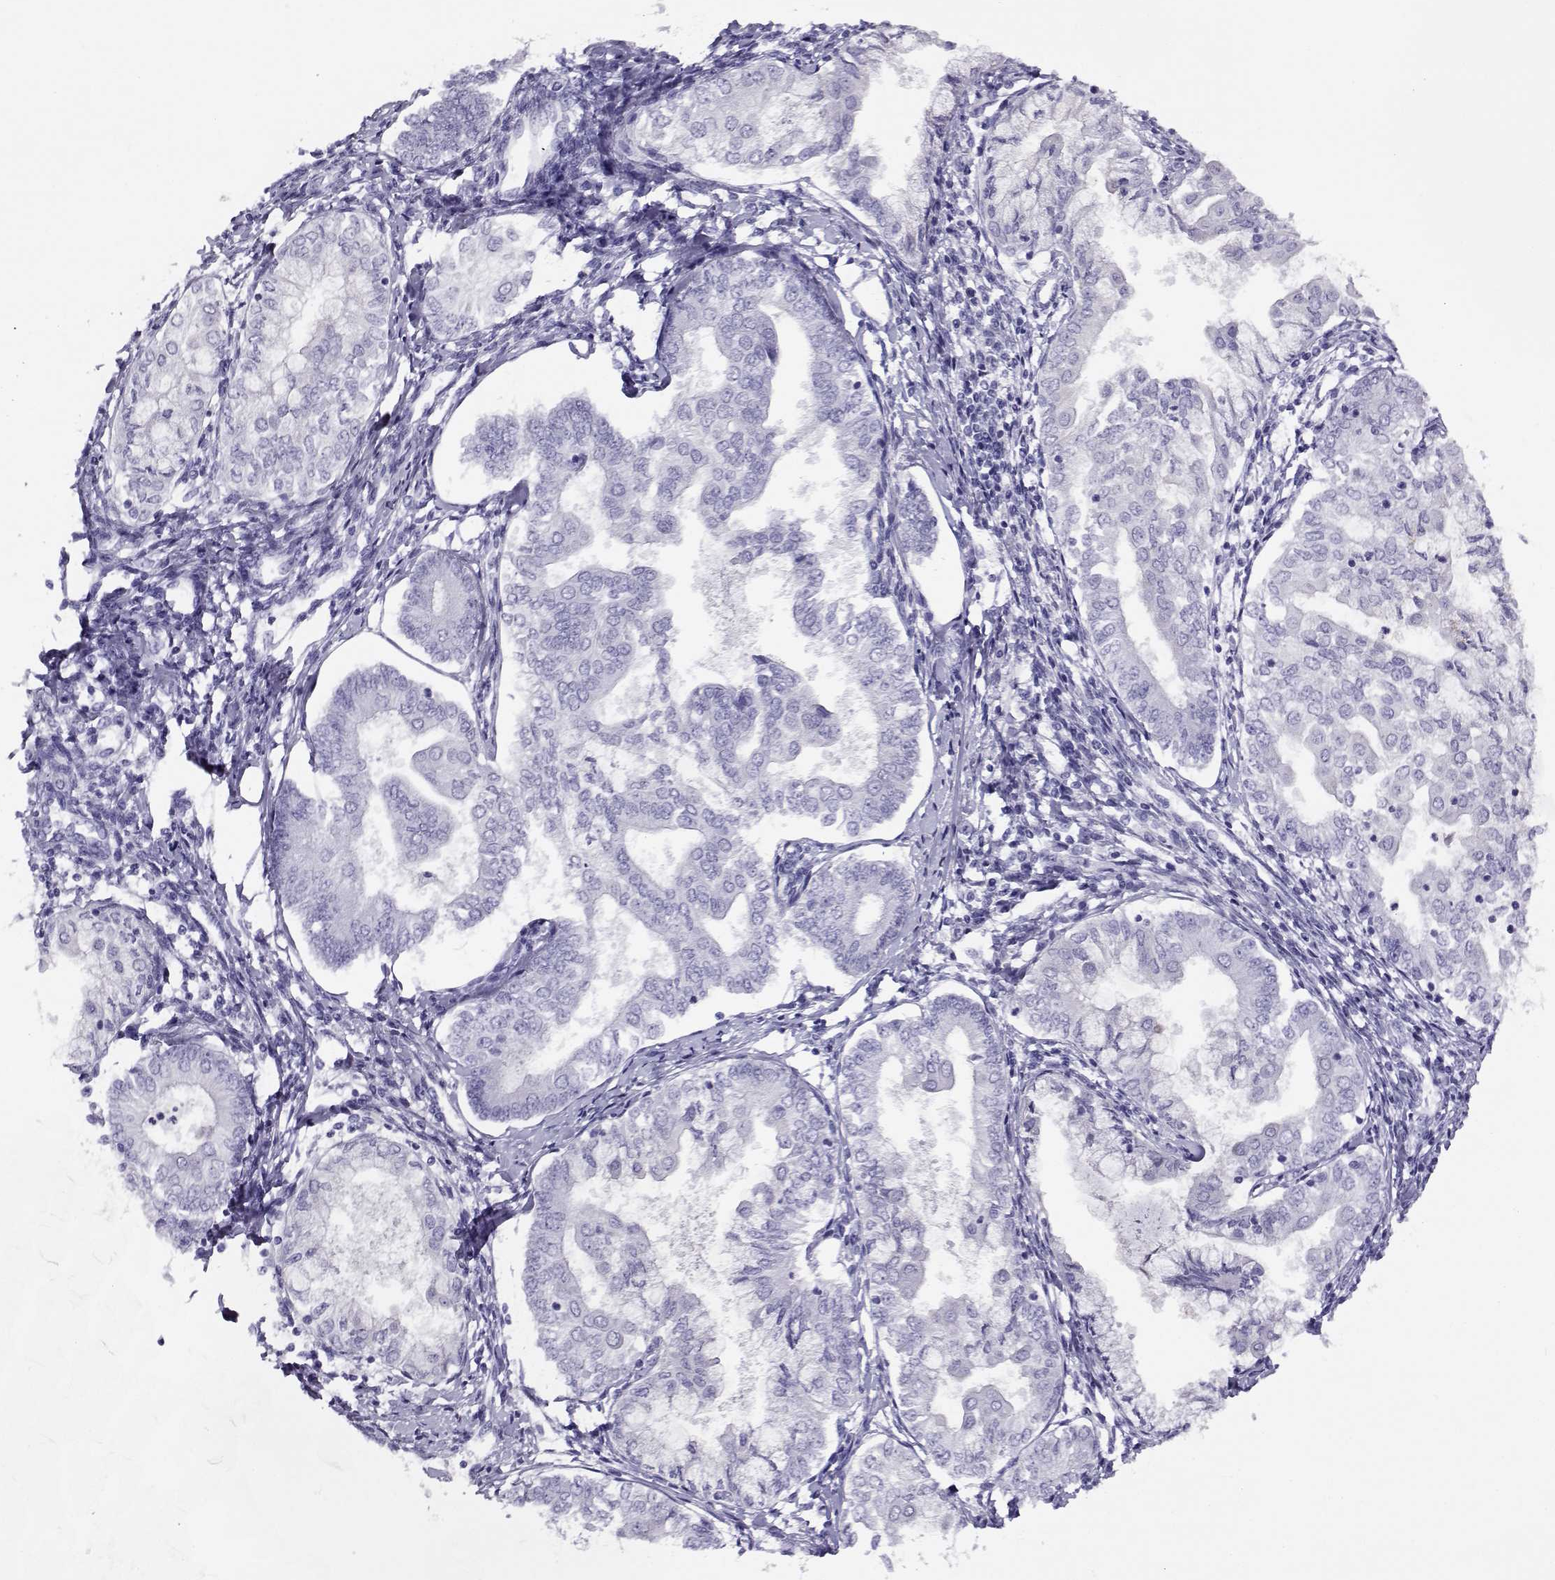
{"staining": {"intensity": "negative", "quantity": "none", "location": "none"}, "tissue": "endometrial cancer", "cell_type": "Tumor cells", "image_type": "cancer", "snomed": [{"axis": "morphology", "description": "Adenocarcinoma, NOS"}, {"axis": "topography", "description": "Endometrium"}], "caption": "High magnification brightfield microscopy of endometrial cancer stained with DAB (brown) and counterstained with hematoxylin (blue): tumor cells show no significant expression.", "gene": "RHOXF2", "patient": {"sex": "female", "age": 68}}